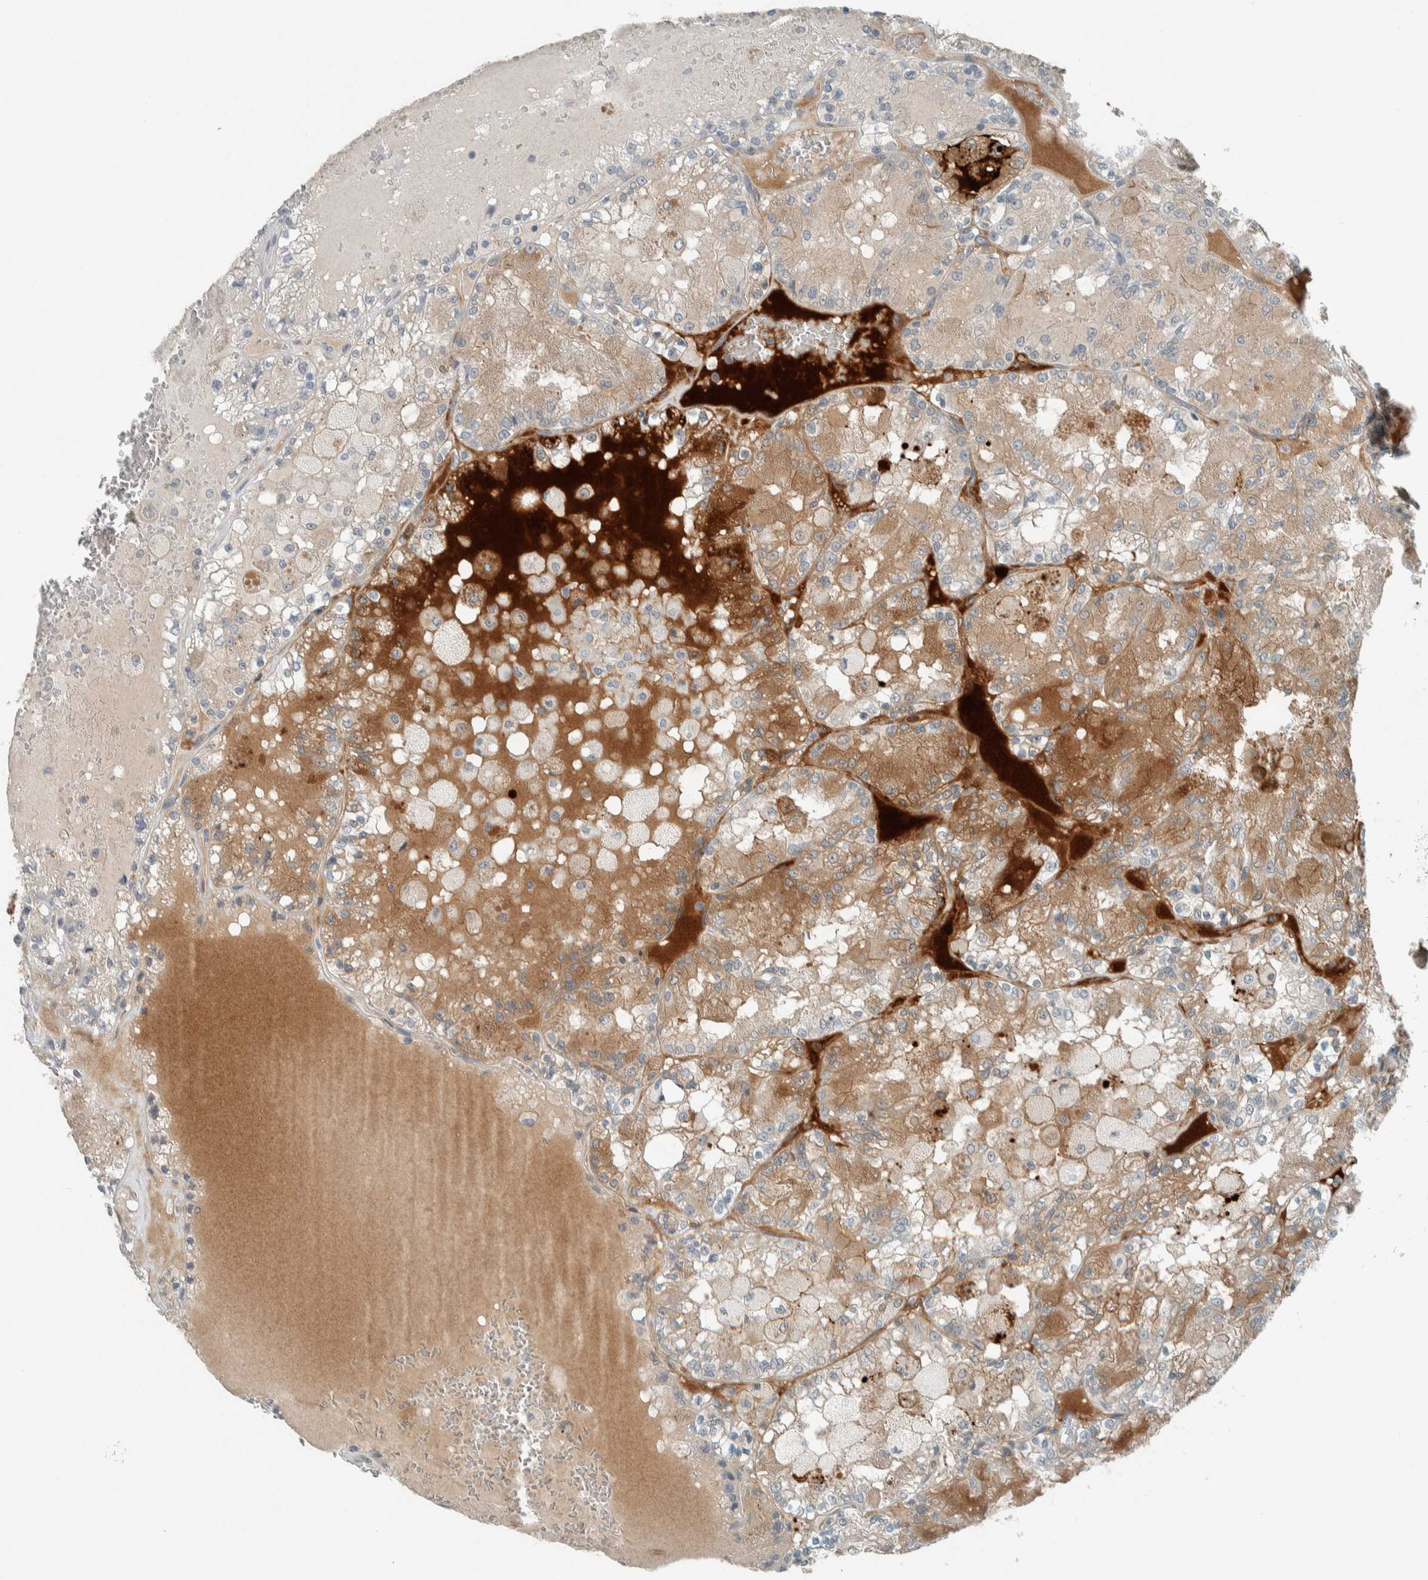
{"staining": {"intensity": "moderate", "quantity": "25%-75%", "location": "cytoplasmic/membranous"}, "tissue": "renal cancer", "cell_type": "Tumor cells", "image_type": "cancer", "snomed": [{"axis": "morphology", "description": "Adenocarcinoma, NOS"}, {"axis": "topography", "description": "Kidney"}], "caption": "Renal adenocarcinoma tissue displays moderate cytoplasmic/membranous expression in approximately 25%-75% of tumor cells", "gene": "CERCAM", "patient": {"sex": "female", "age": 56}}